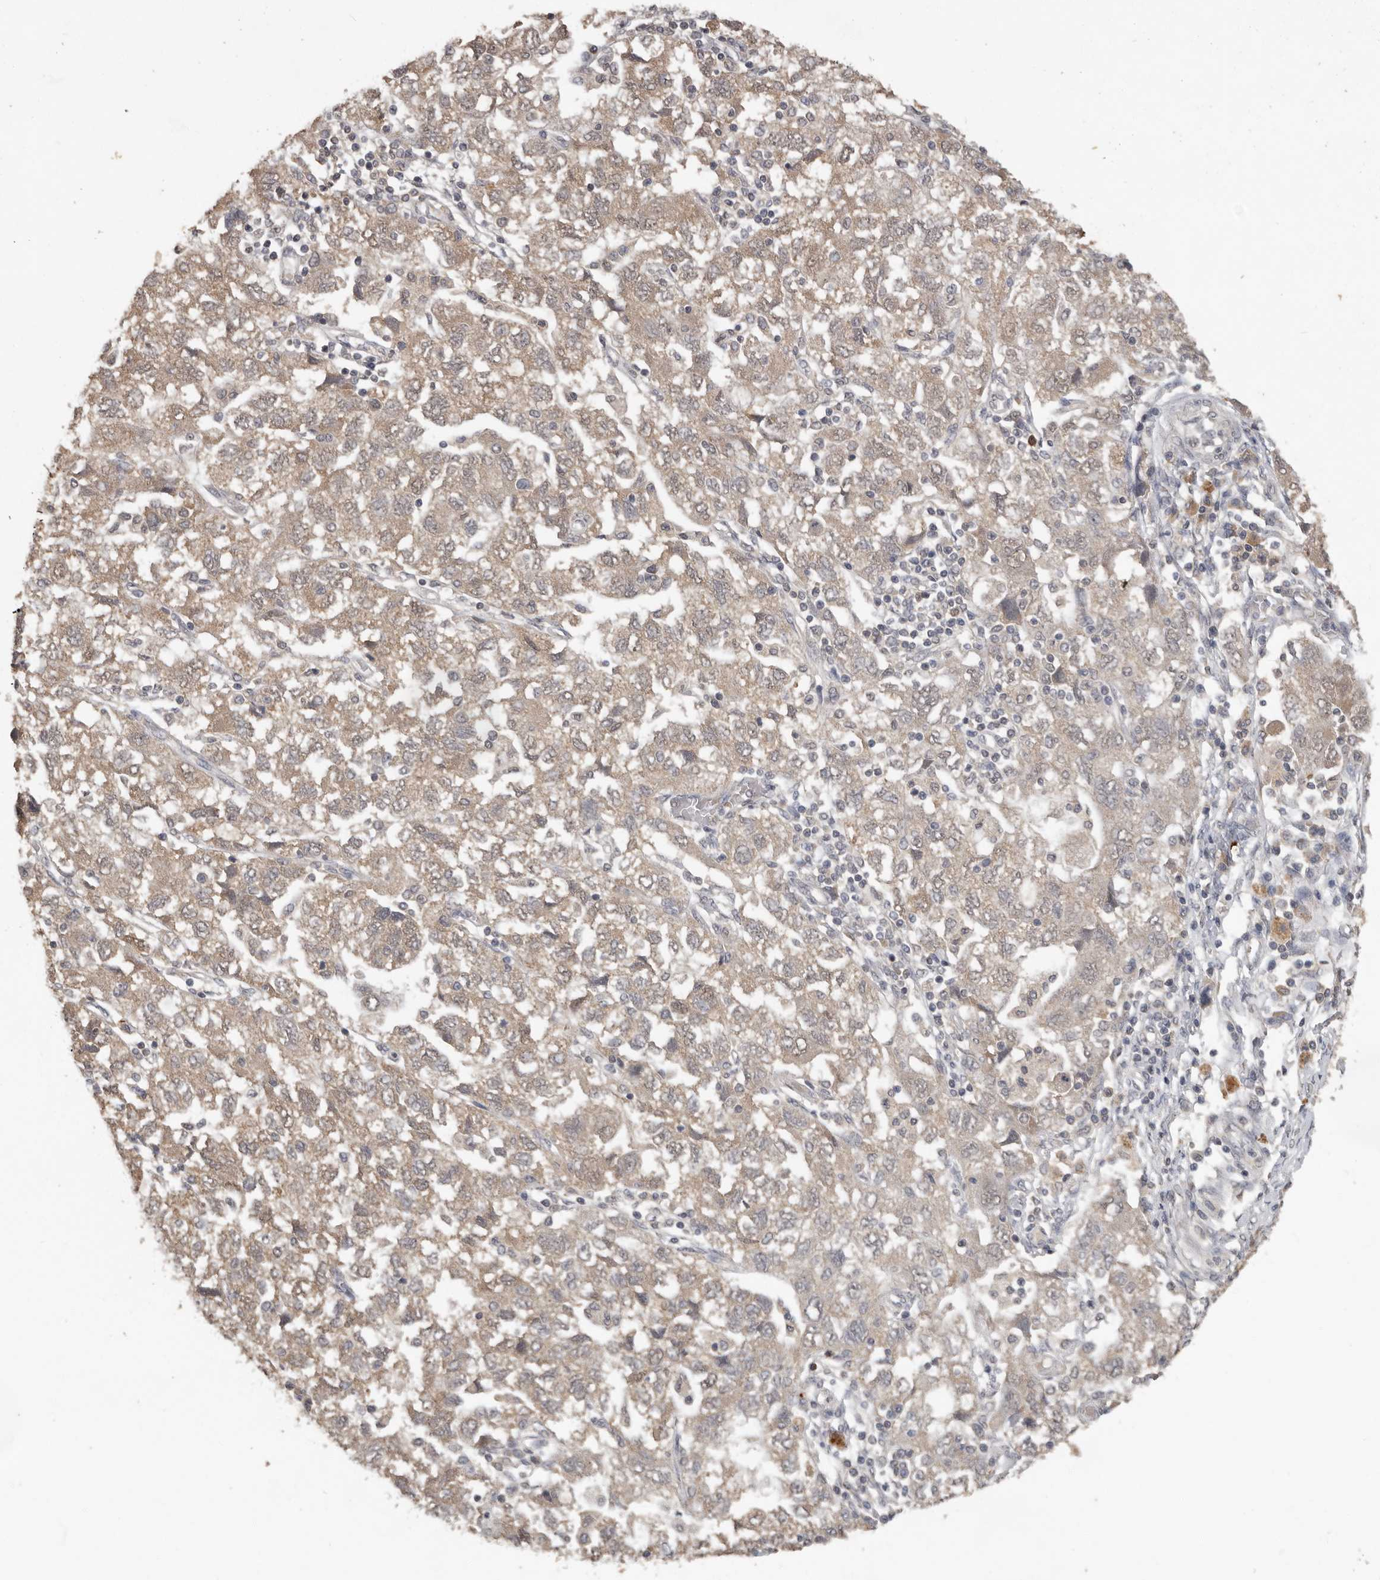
{"staining": {"intensity": "weak", "quantity": ">75%", "location": "cytoplasmic/membranous"}, "tissue": "ovarian cancer", "cell_type": "Tumor cells", "image_type": "cancer", "snomed": [{"axis": "morphology", "description": "Carcinoma, NOS"}, {"axis": "morphology", "description": "Cystadenocarcinoma, serous, NOS"}, {"axis": "topography", "description": "Ovary"}], "caption": "Human ovarian carcinoma stained with a brown dye exhibits weak cytoplasmic/membranous positive staining in approximately >75% of tumor cells.", "gene": "MTF1", "patient": {"sex": "female", "age": 69}}